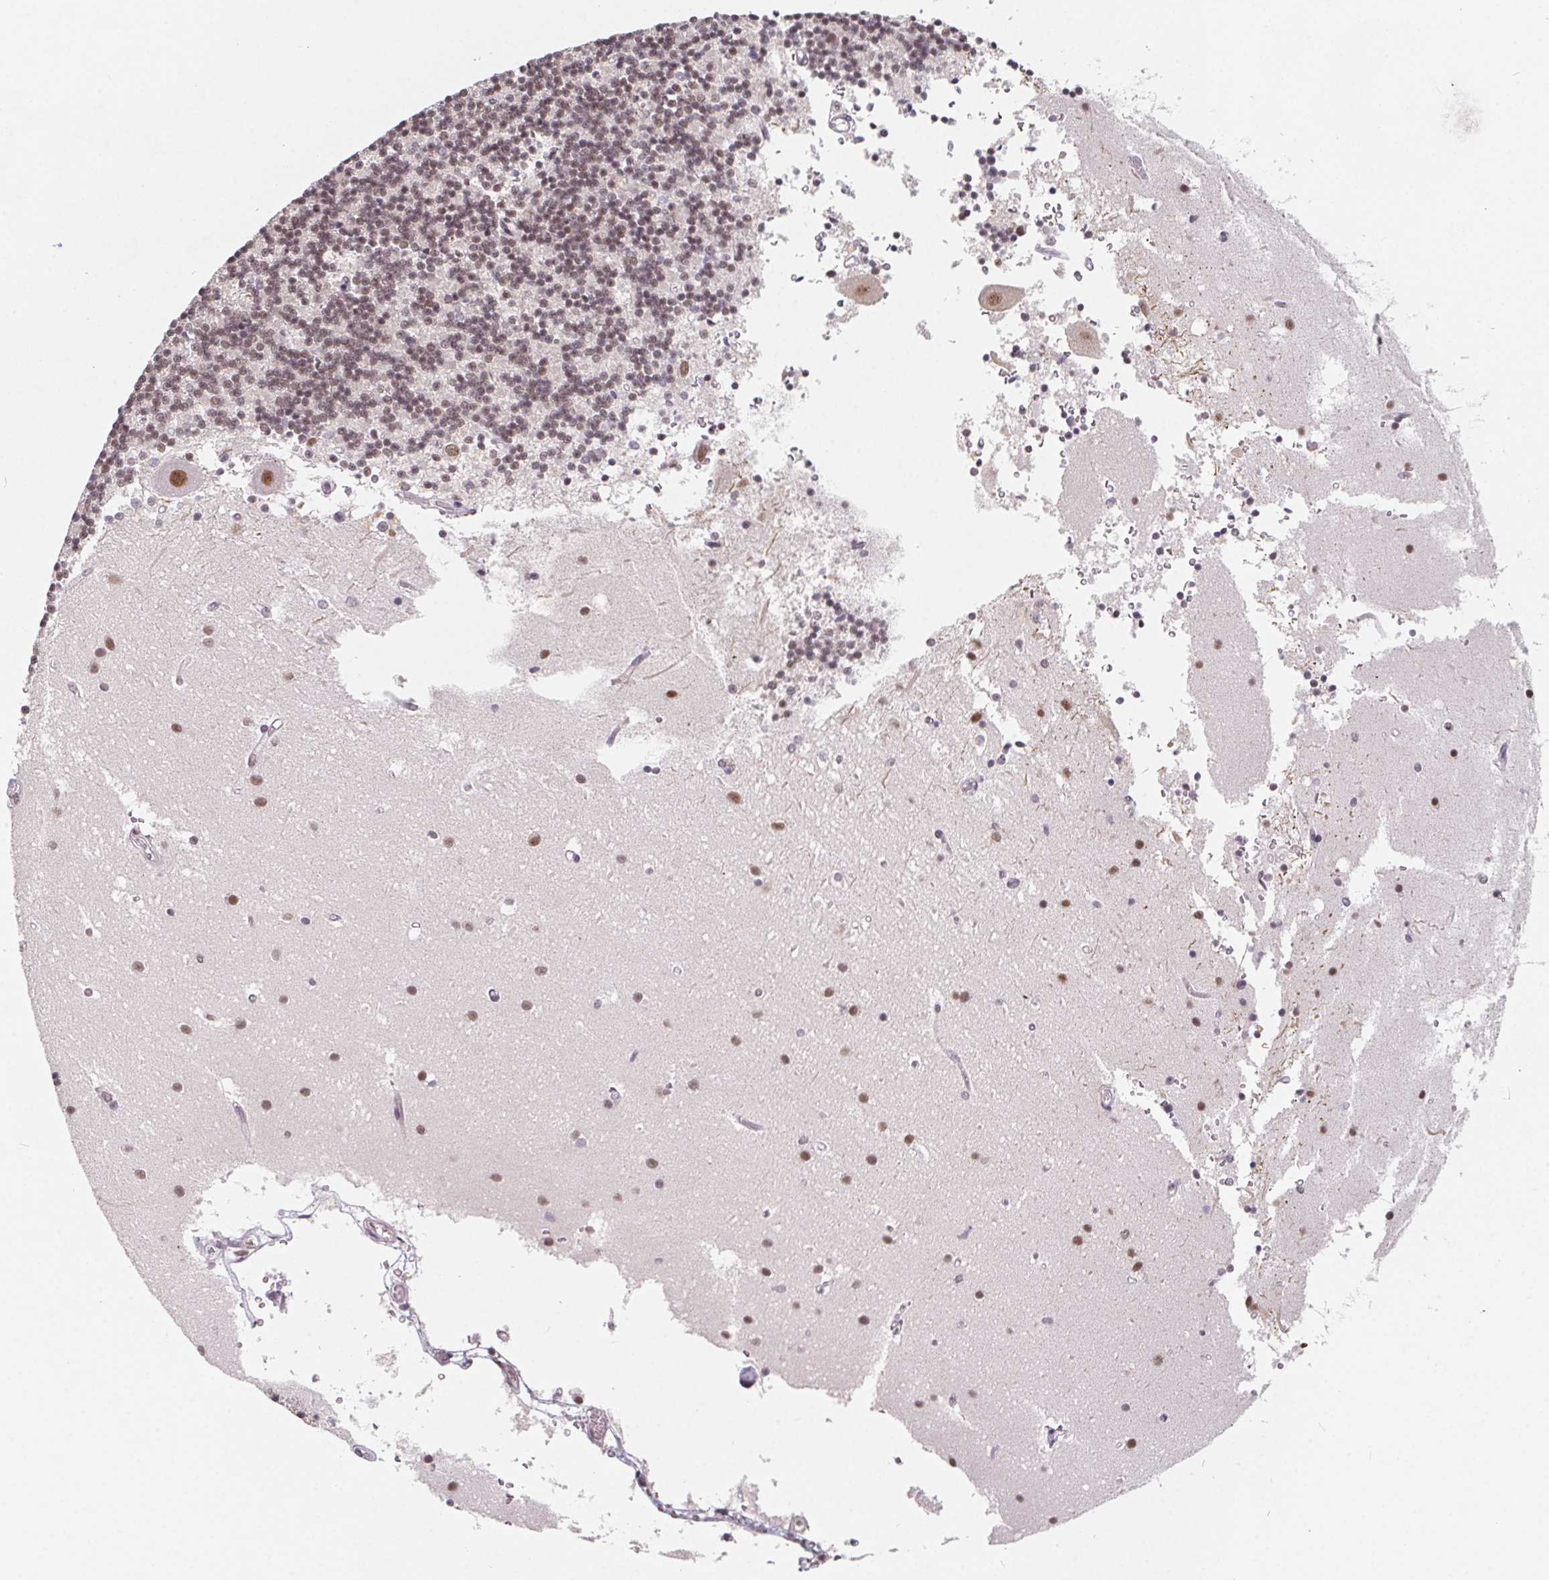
{"staining": {"intensity": "moderate", "quantity": "25%-75%", "location": "nuclear"}, "tissue": "cerebellum", "cell_type": "Cells in granular layer", "image_type": "normal", "snomed": [{"axis": "morphology", "description": "Normal tissue, NOS"}, {"axis": "topography", "description": "Cerebellum"}], "caption": "Immunohistochemical staining of normal human cerebellum reveals moderate nuclear protein expression in approximately 25%-75% of cells in granular layer. (DAB IHC with brightfield microscopy, high magnification).", "gene": "TCERG1", "patient": {"sex": "male", "age": 54}}